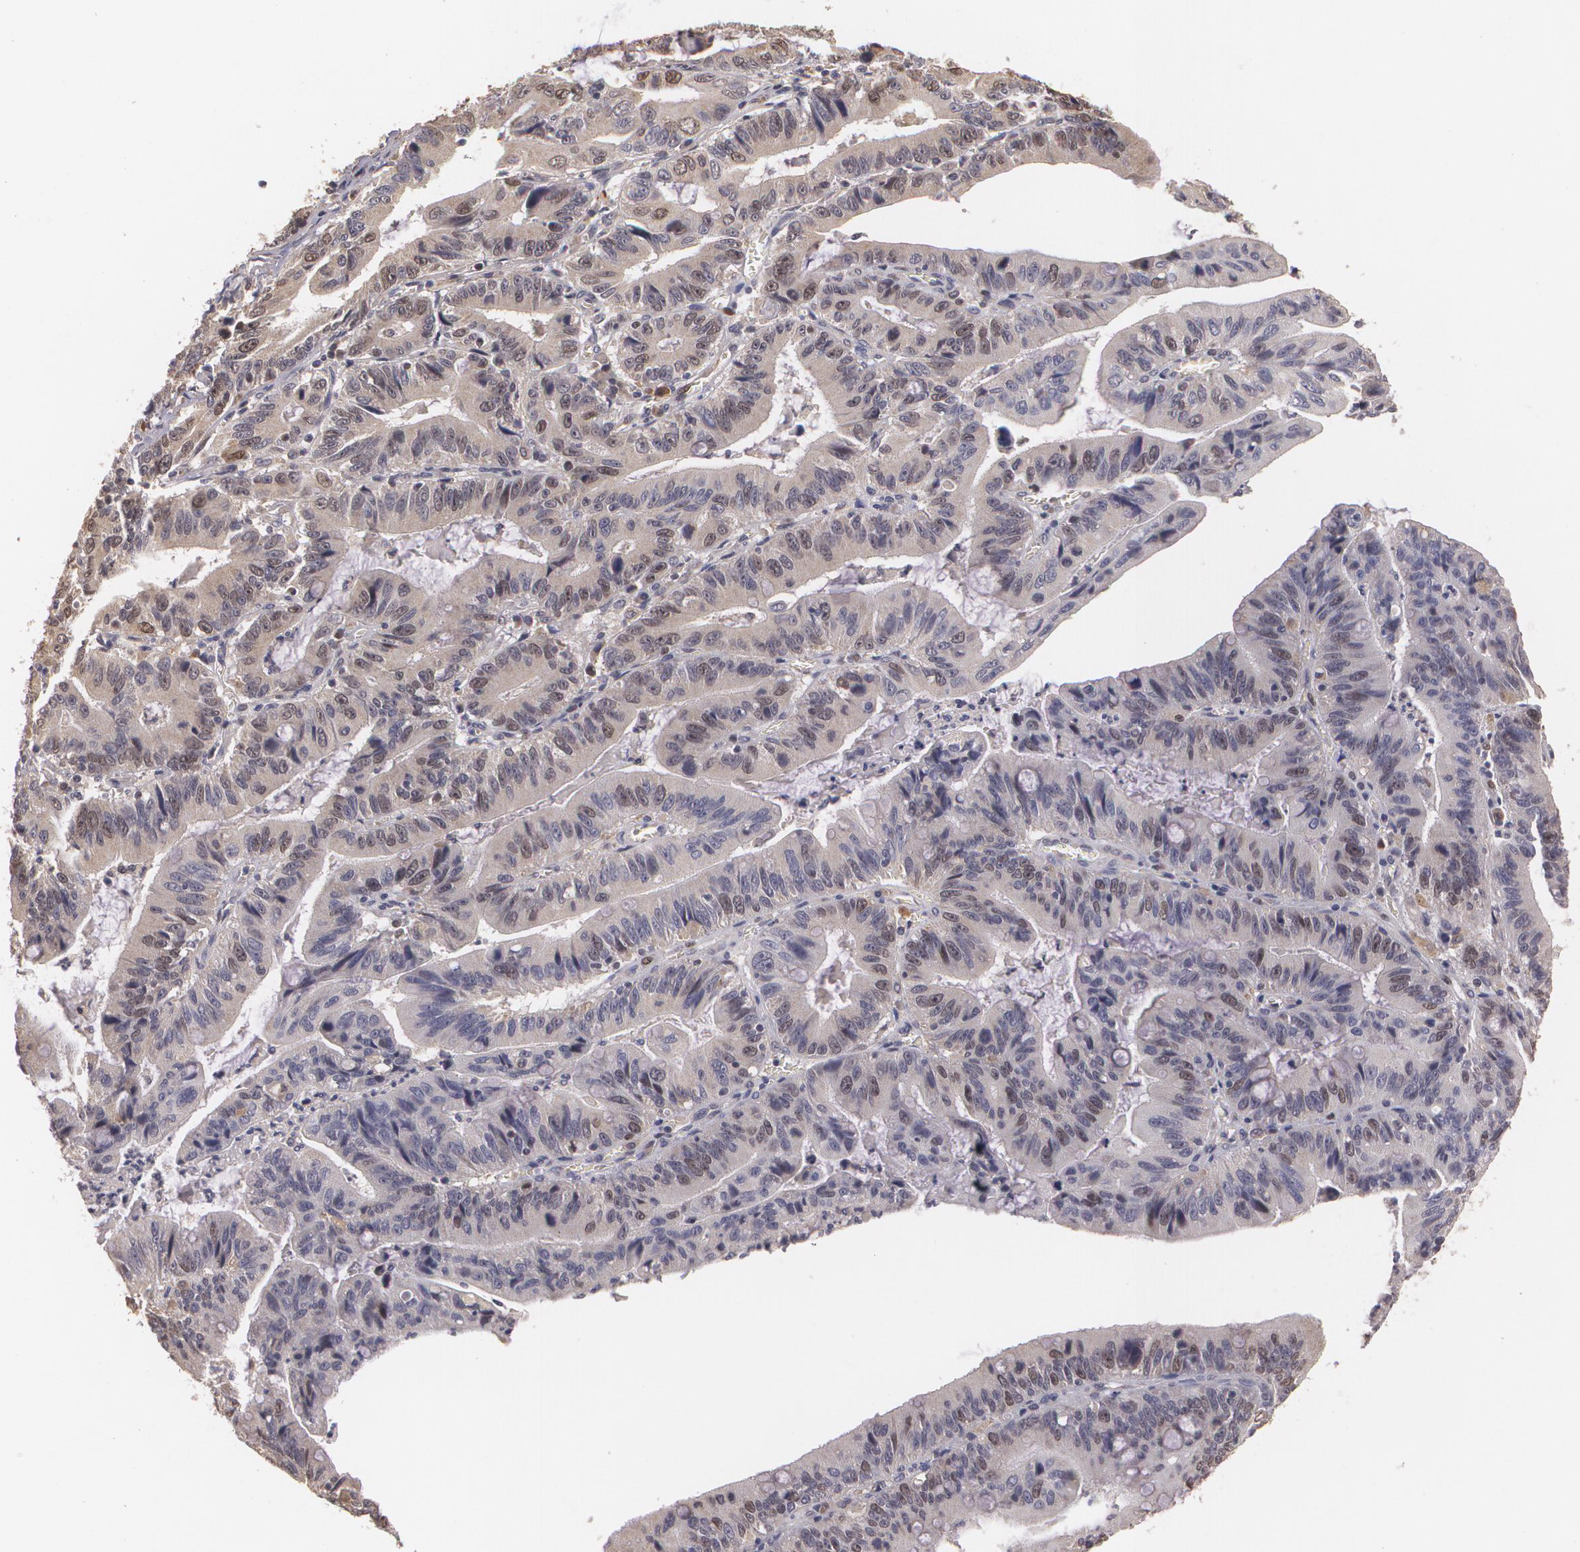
{"staining": {"intensity": "weak", "quantity": "25%-75%", "location": "cytoplasmic/membranous,nuclear"}, "tissue": "stomach cancer", "cell_type": "Tumor cells", "image_type": "cancer", "snomed": [{"axis": "morphology", "description": "Adenocarcinoma, NOS"}, {"axis": "topography", "description": "Stomach, upper"}], "caption": "Stomach adenocarcinoma was stained to show a protein in brown. There is low levels of weak cytoplasmic/membranous and nuclear expression in approximately 25%-75% of tumor cells.", "gene": "BRCA1", "patient": {"sex": "male", "age": 63}}